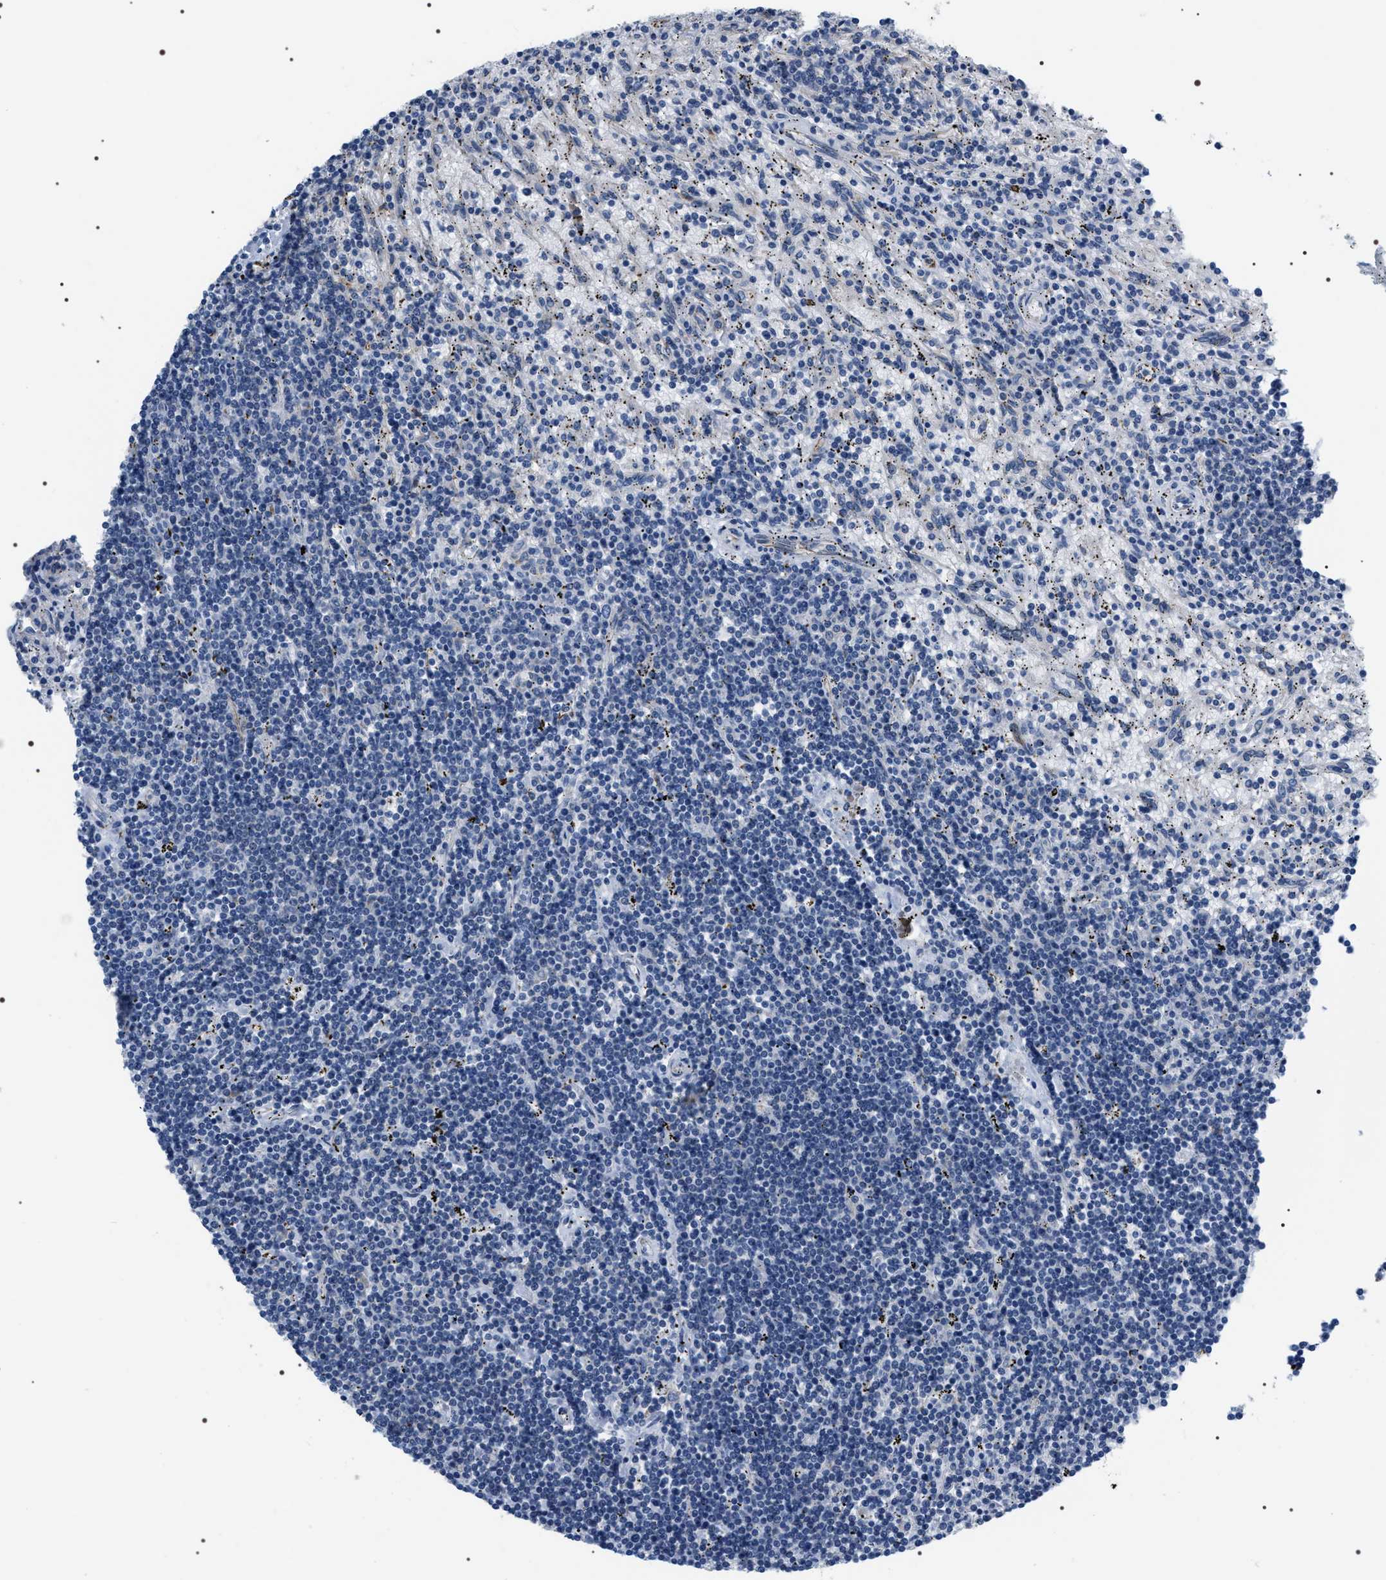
{"staining": {"intensity": "negative", "quantity": "none", "location": "none"}, "tissue": "lymphoma", "cell_type": "Tumor cells", "image_type": "cancer", "snomed": [{"axis": "morphology", "description": "Malignant lymphoma, non-Hodgkin's type, Low grade"}, {"axis": "topography", "description": "Spleen"}], "caption": "Tumor cells are negative for protein expression in human malignant lymphoma, non-Hodgkin's type (low-grade).", "gene": "PKD1L1", "patient": {"sex": "male", "age": 76}}